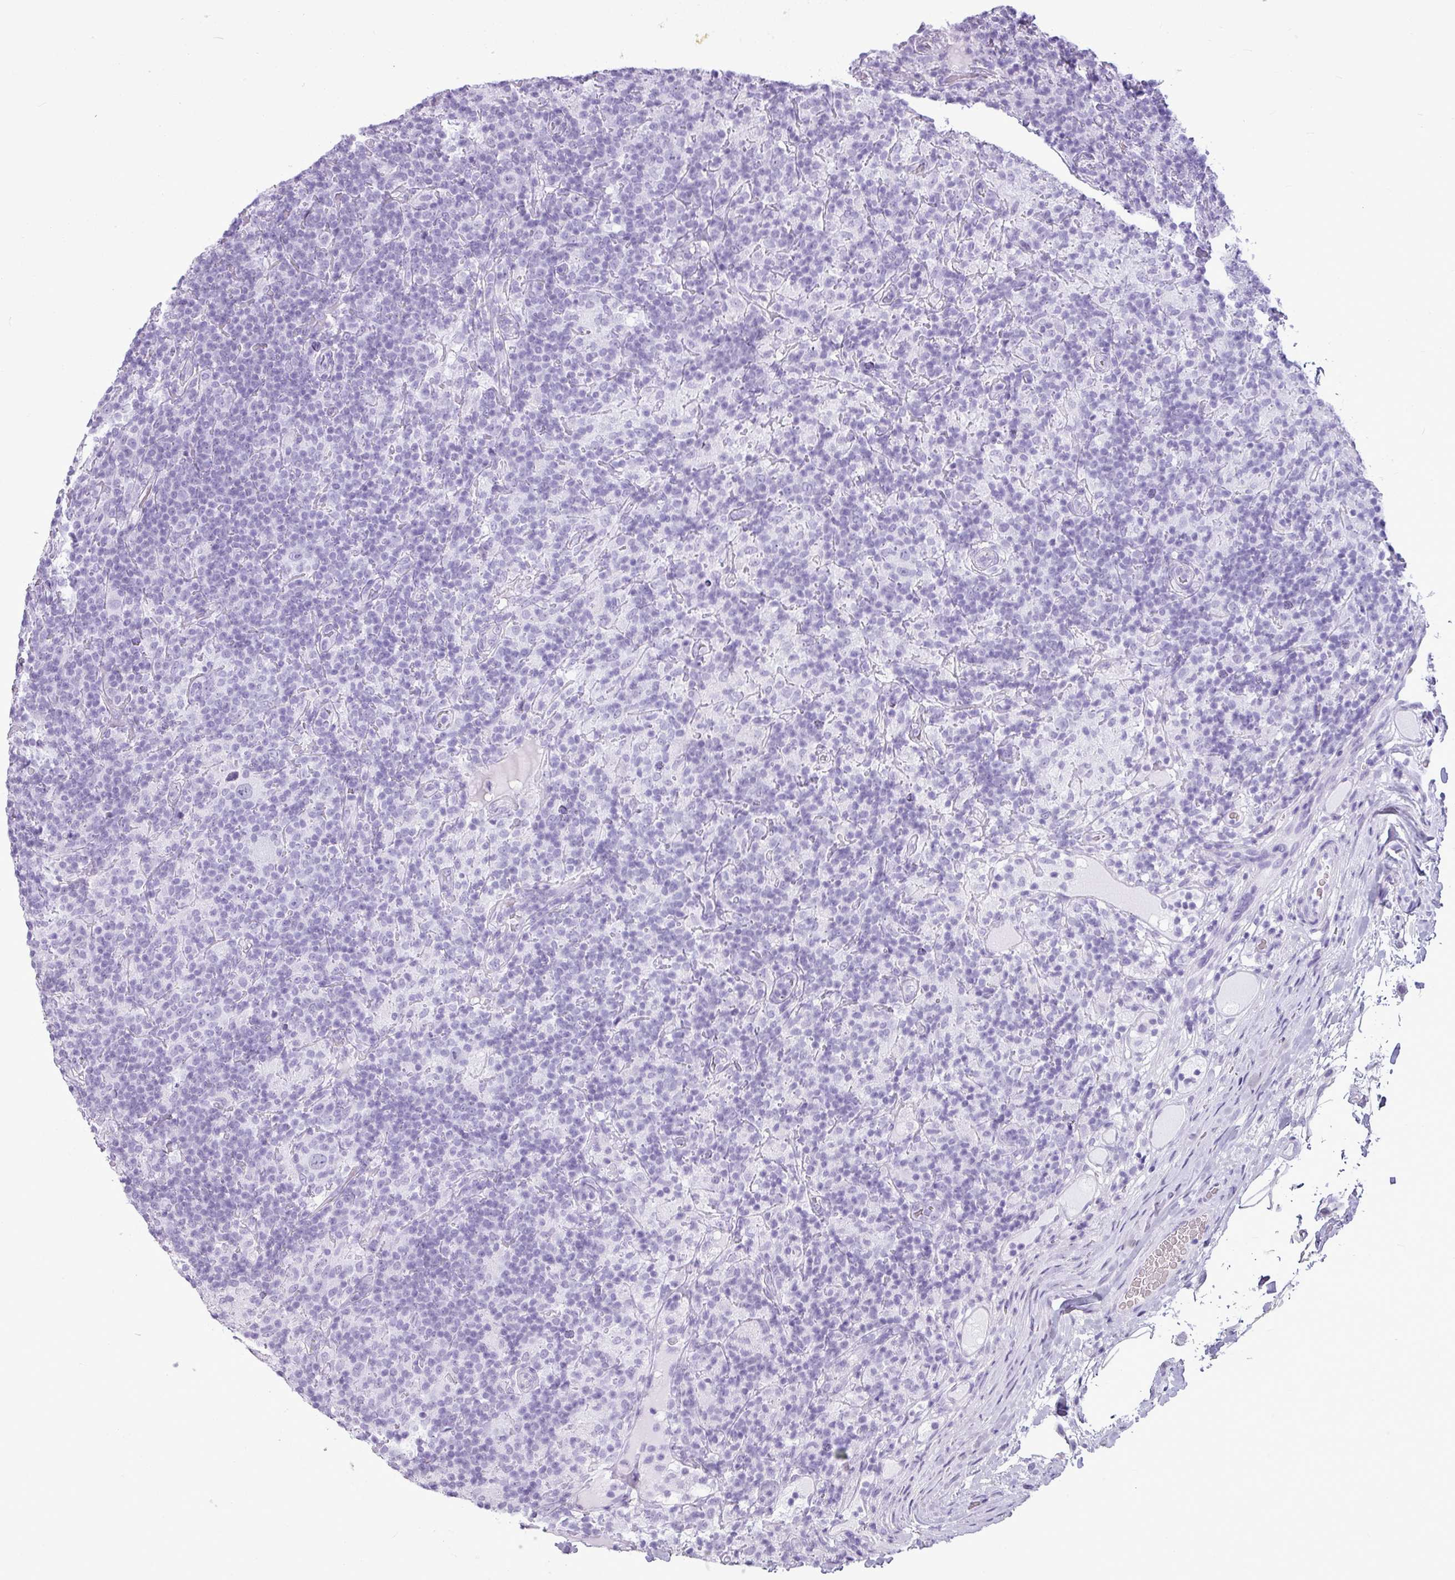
{"staining": {"intensity": "negative", "quantity": "none", "location": "none"}, "tissue": "lymphoma", "cell_type": "Tumor cells", "image_type": "cancer", "snomed": [{"axis": "morphology", "description": "Hodgkin's disease, NOS"}, {"axis": "topography", "description": "Lymph node"}], "caption": "DAB immunohistochemical staining of lymphoma demonstrates no significant staining in tumor cells.", "gene": "AMY1B", "patient": {"sex": "male", "age": 70}}